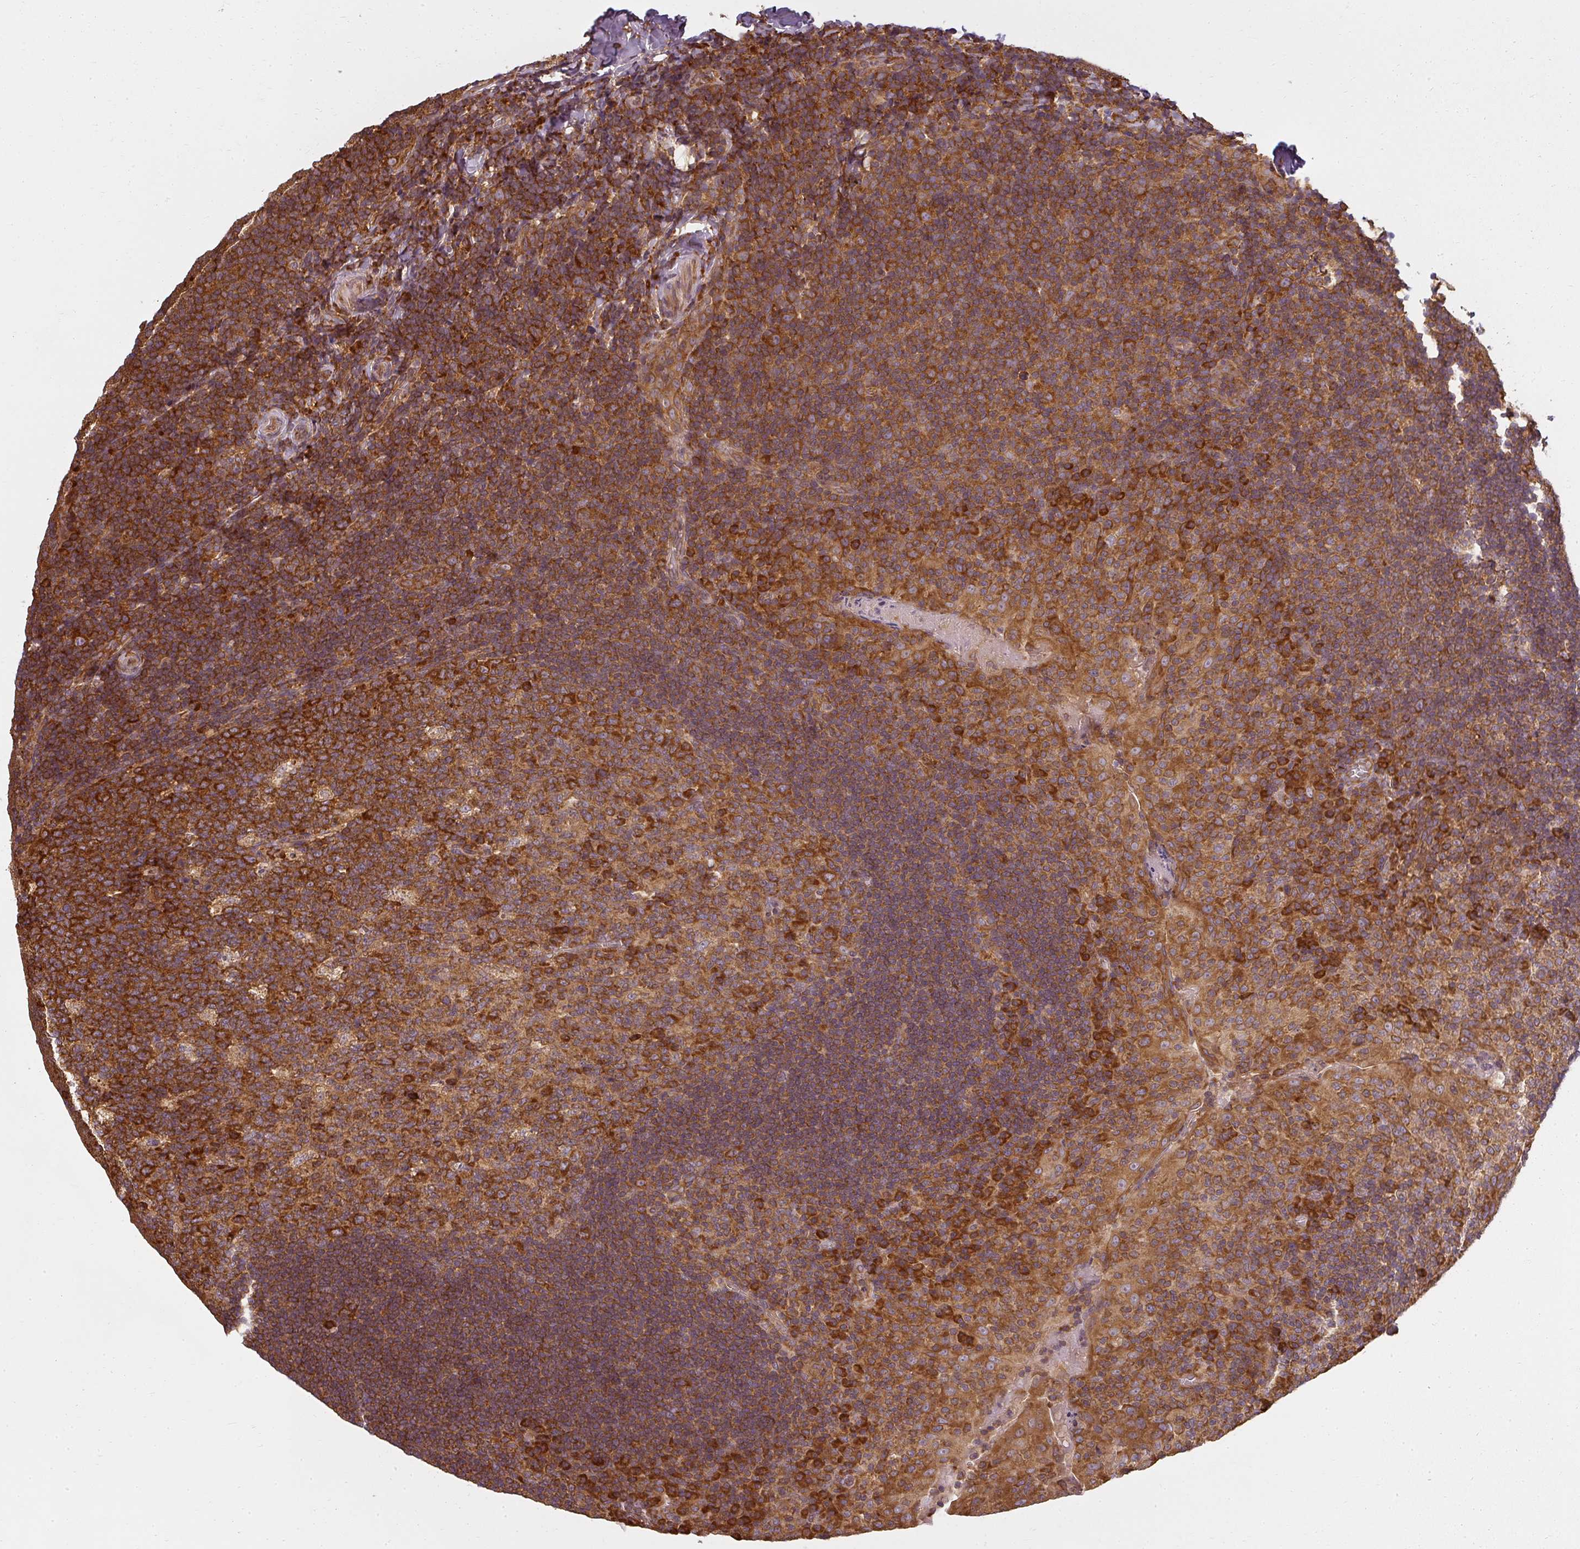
{"staining": {"intensity": "strong", "quantity": ">75%", "location": "cytoplasmic/membranous"}, "tissue": "tonsil", "cell_type": "Germinal center cells", "image_type": "normal", "snomed": [{"axis": "morphology", "description": "Normal tissue, NOS"}, {"axis": "topography", "description": "Tonsil"}], "caption": "Protein analysis of normal tonsil exhibits strong cytoplasmic/membranous positivity in approximately >75% of germinal center cells.", "gene": "RPL24", "patient": {"sex": "male", "age": 17}}